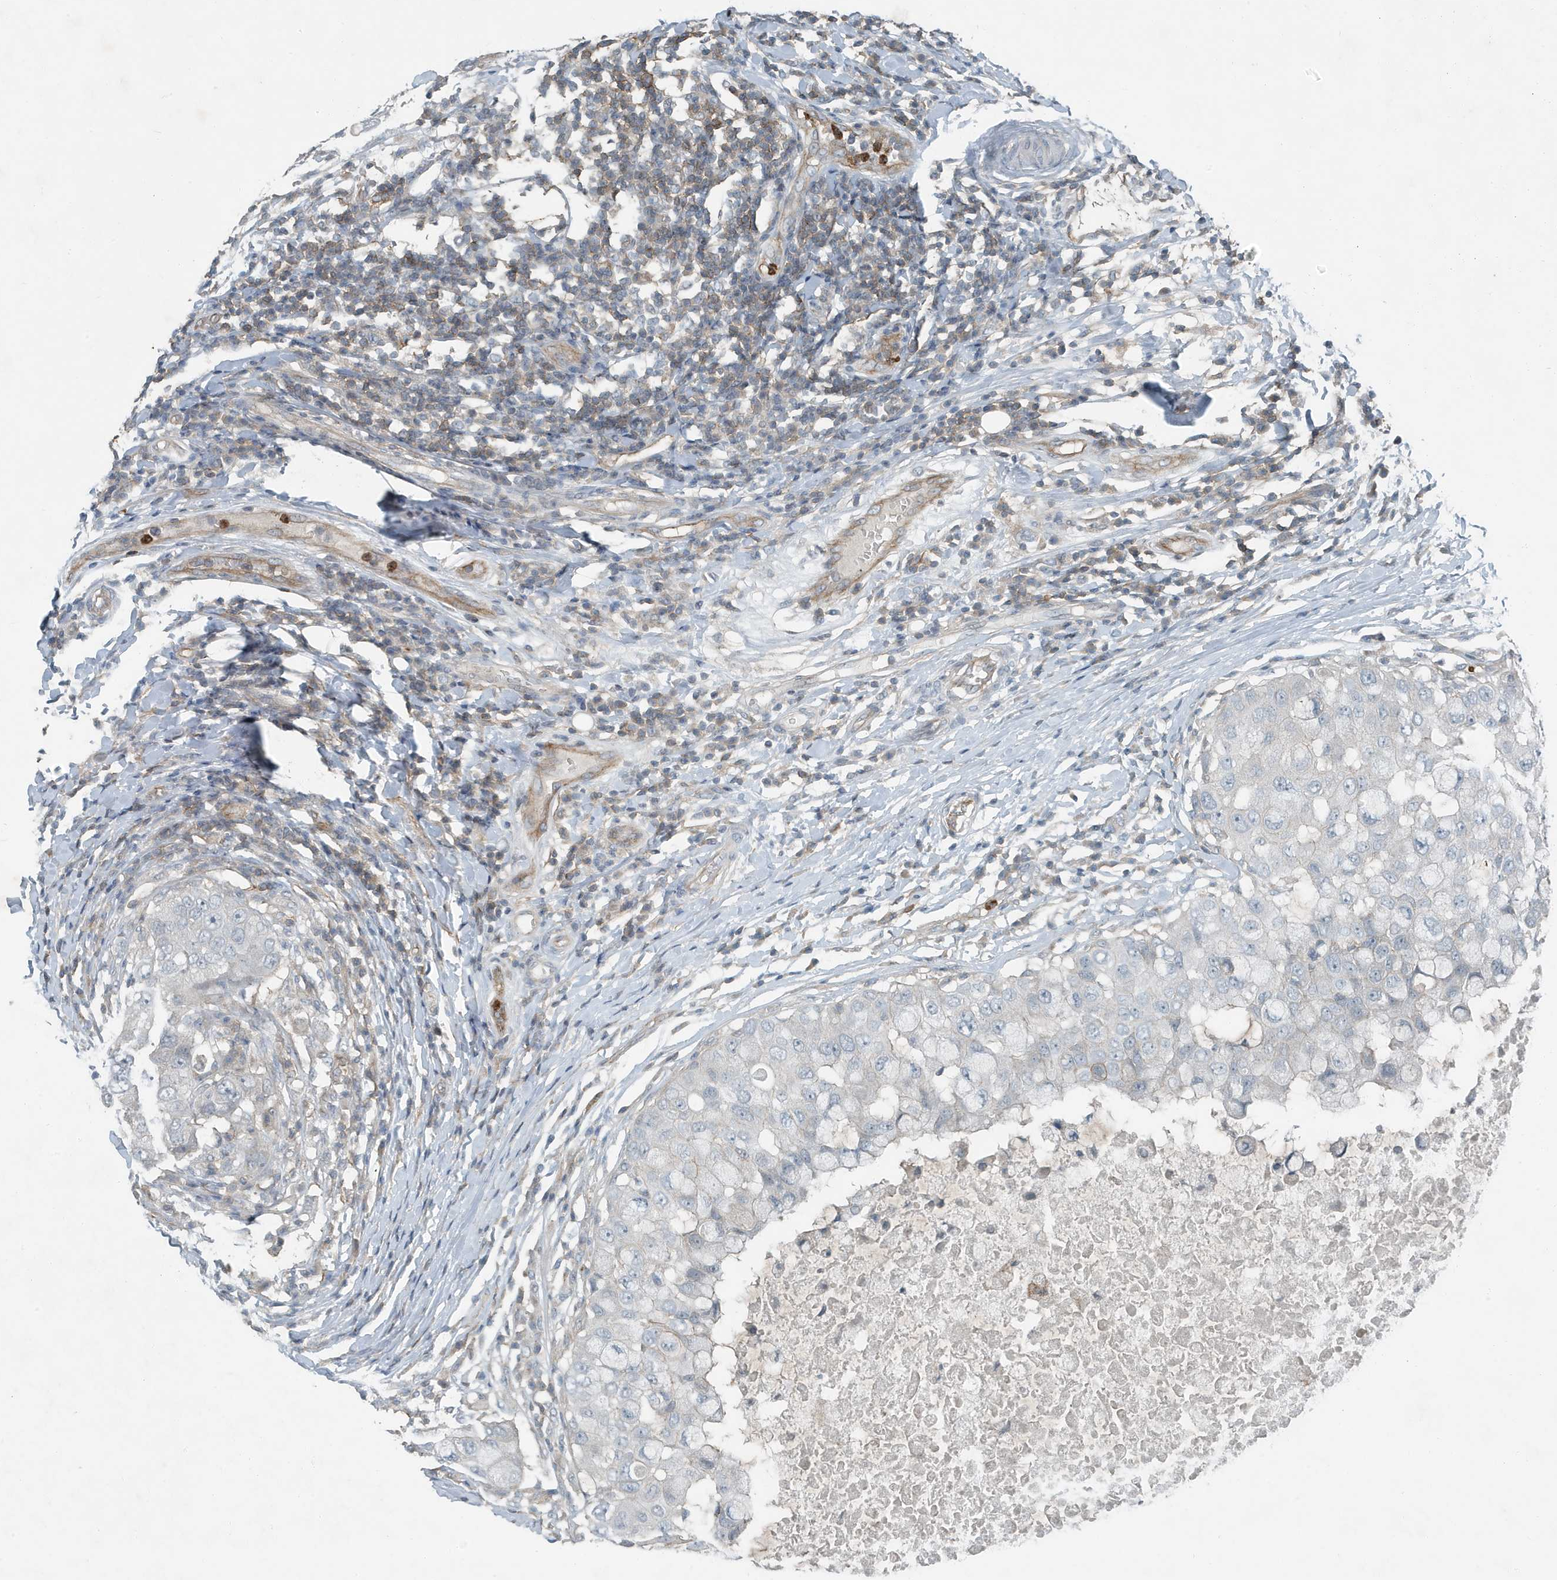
{"staining": {"intensity": "negative", "quantity": "none", "location": "none"}, "tissue": "breast cancer", "cell_type": "Tumor cells", "image_type": "cancer", "snomed": [{"axis": "morphology", "description": "Duct carcinoma"}, {"axis": "topography", "description": "Breast"}], "caption": "The photomicrograph shows no significant expression in tumor cells of breast cancer (intraductal carcinoma).", "gene": "DAPP1", "patient": {"sex": "female", "age": 27}}